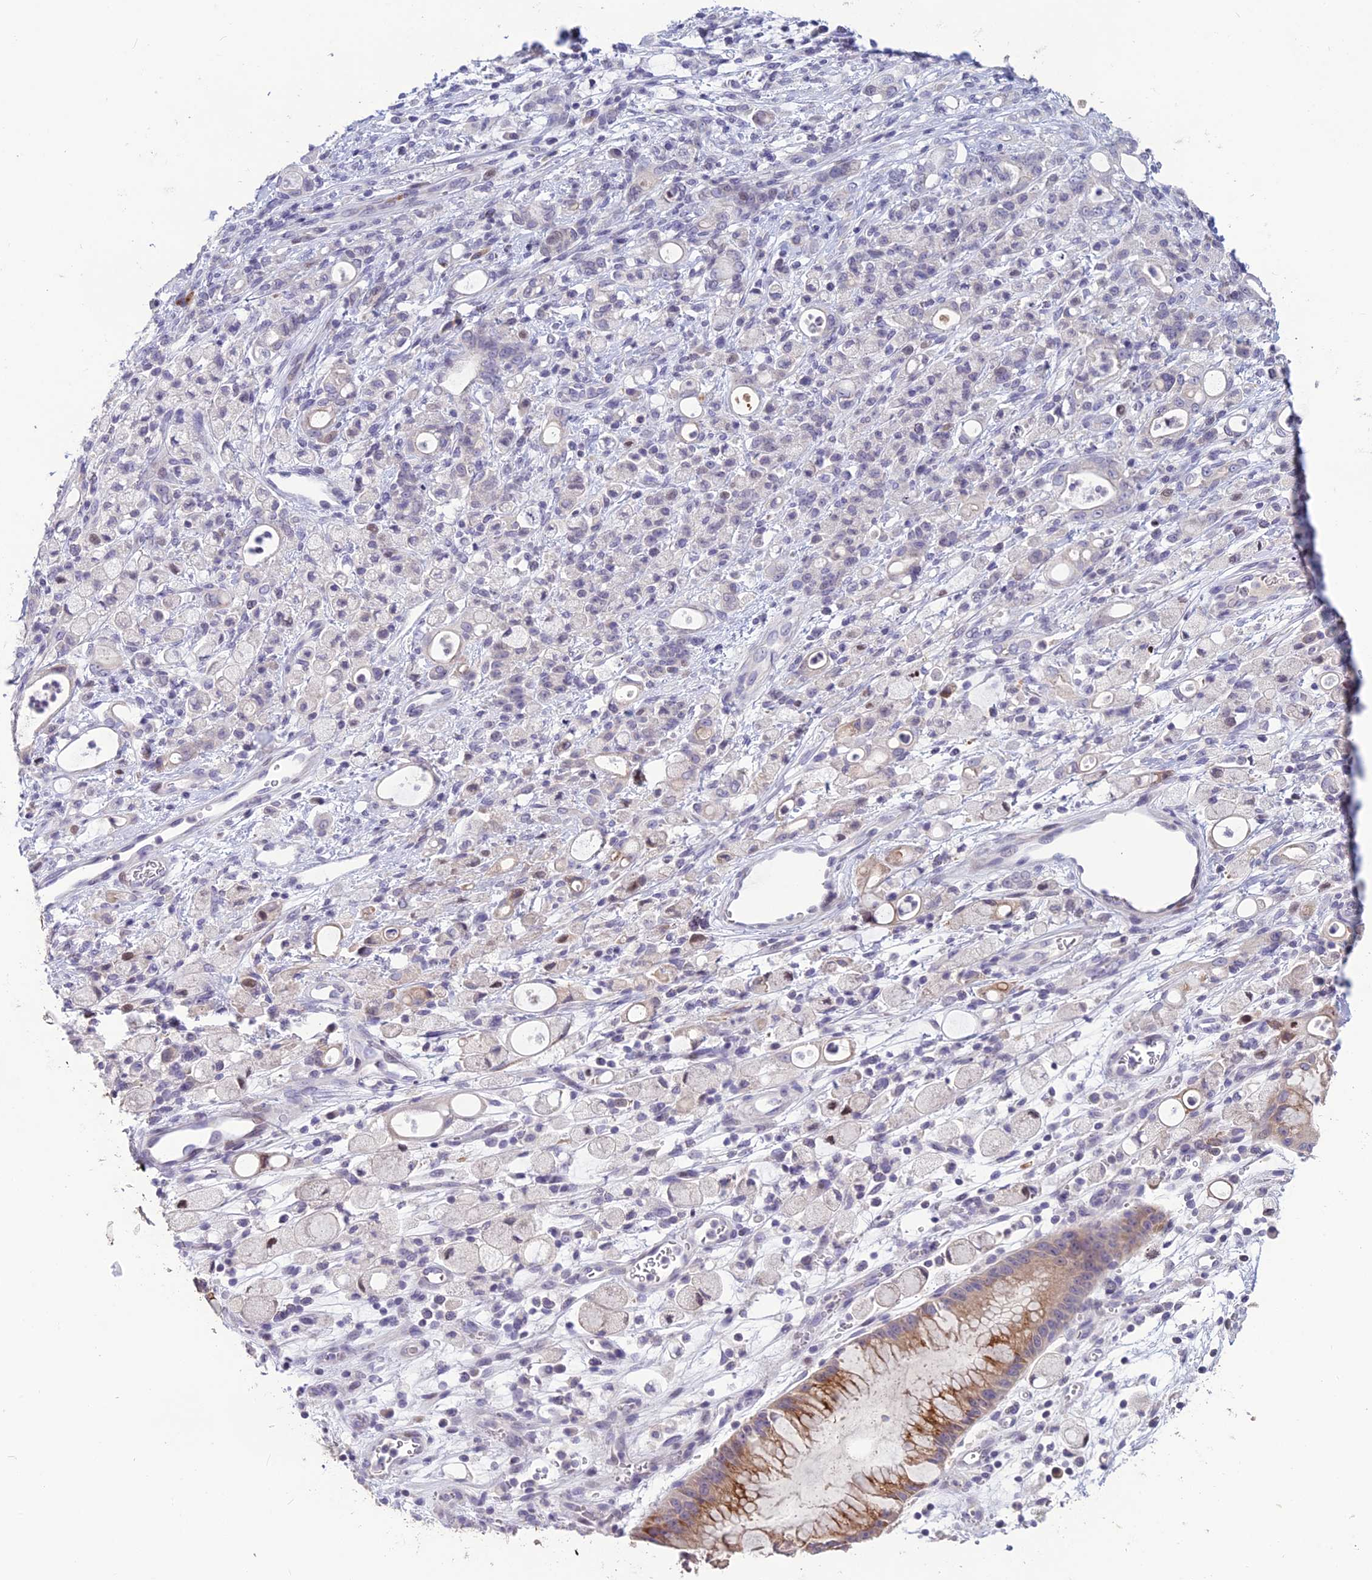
{"staining": {"intensity": "negative", "quantity": "none", "location": "none"}, "tissue": "stomach cancer", "cell_type": "Tumor cells", "image_type": "cancer", "snomed": [{"axis": "morphology", "description": "Adenocarcinoma, NOS"}, {"axis": "topography", "description": "Stomach"}], "caption": "Human stomach cancer stained for a protein using IHC exhibits no positivity in tumor cells.", "gene": "TMEM134", "patient": {"sex": "female", "age": 60}}